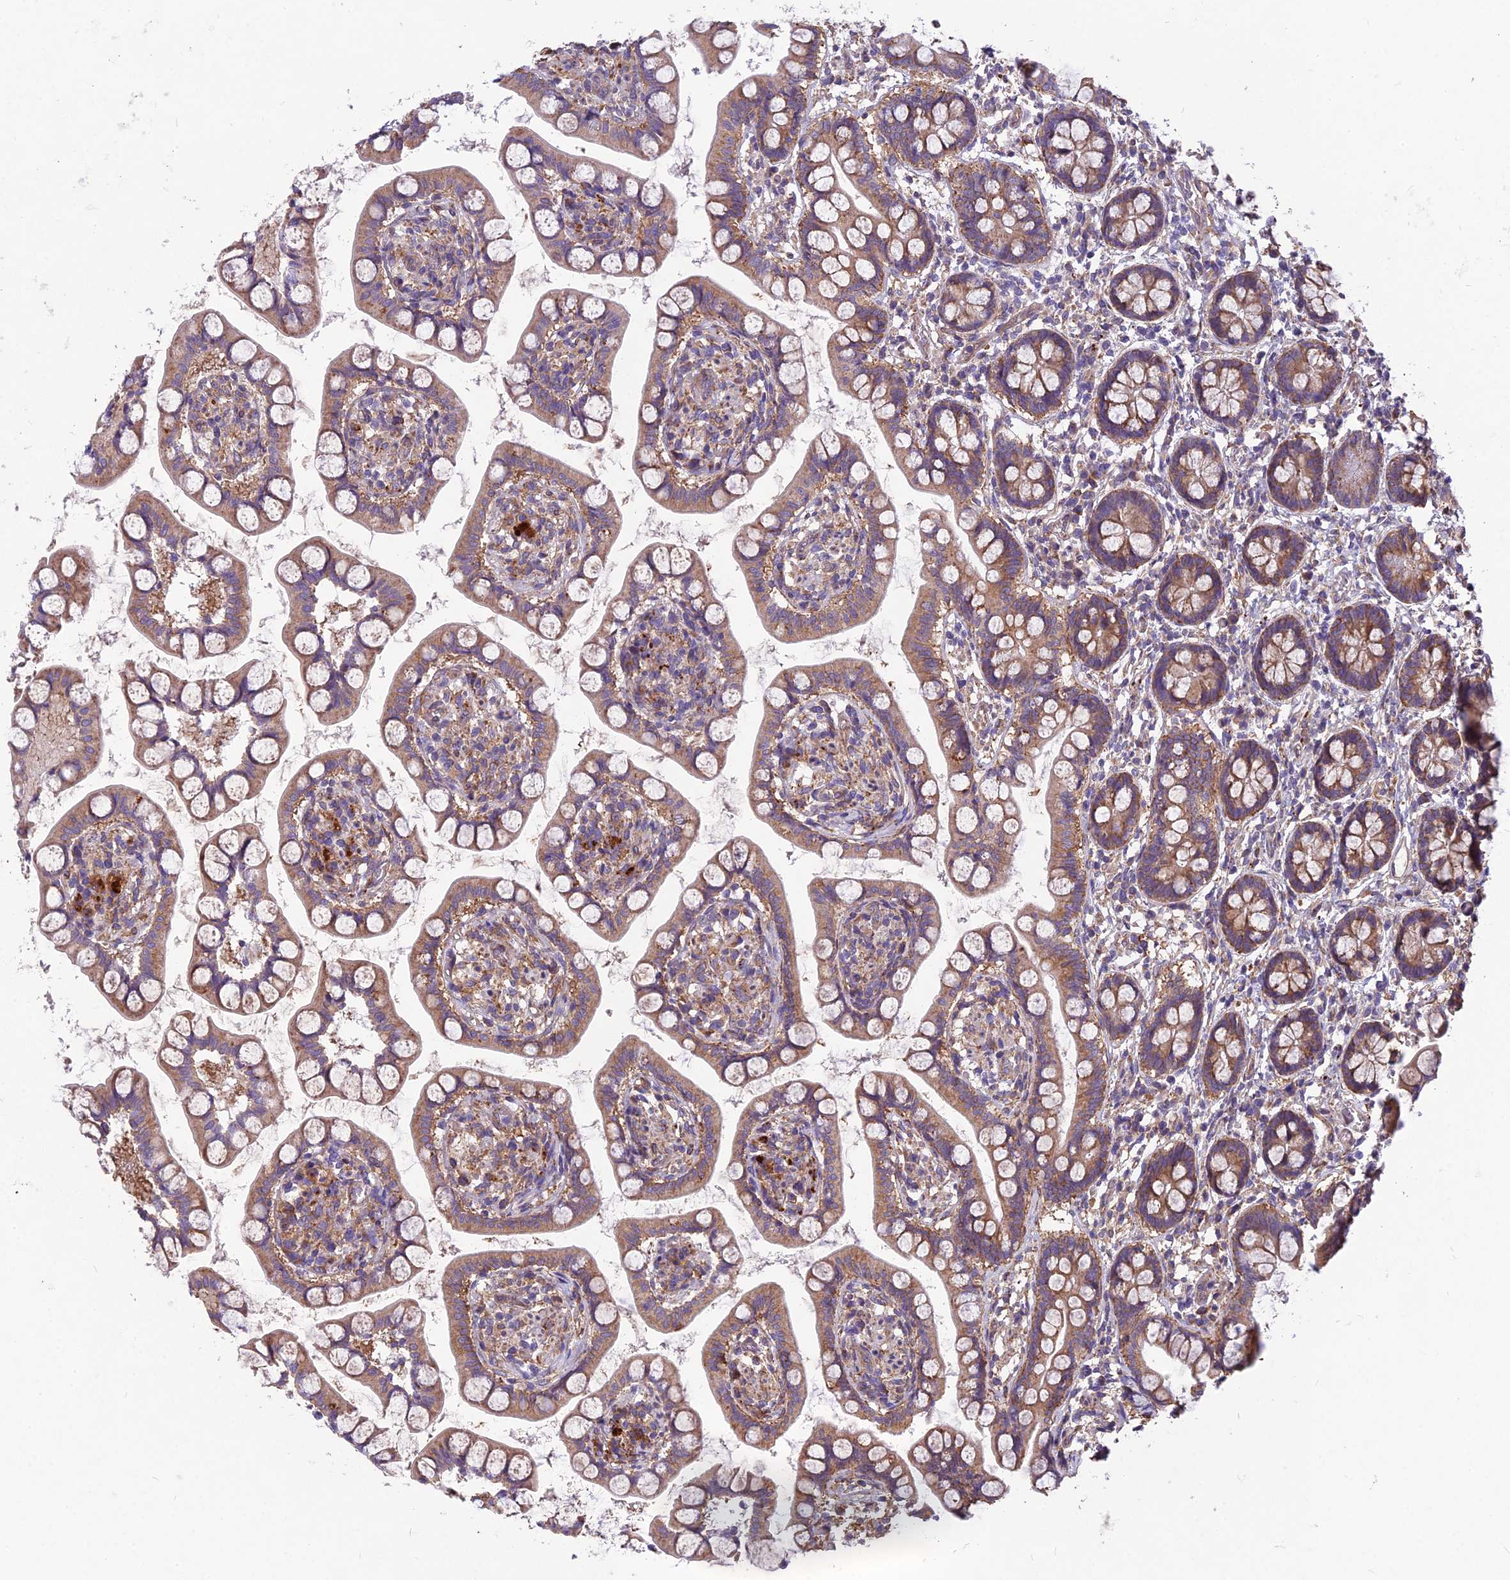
{"staining": {"intensity": "moderate", "quantity": ">75%", "location": "cytoplasmic/membranous"}, "tissue": "small intestine", "cell_type": "Glandular cells", "image_type": "normal", "snomed": [{"axis": "morphology", "description": "Normal tissue, NOS"}, {"axis": "topography", "description": "Small intestine"}], "caption": "Immunohistochemistry histopathology image of benign small intestine stained for a protein (brown), which exhibits medium levels of moderate cytoplasmic/membranous positivity in approximately >75% of glandular cells.", "gene": "SPDL1", "patient": {"sex": "male", "age": 52}}